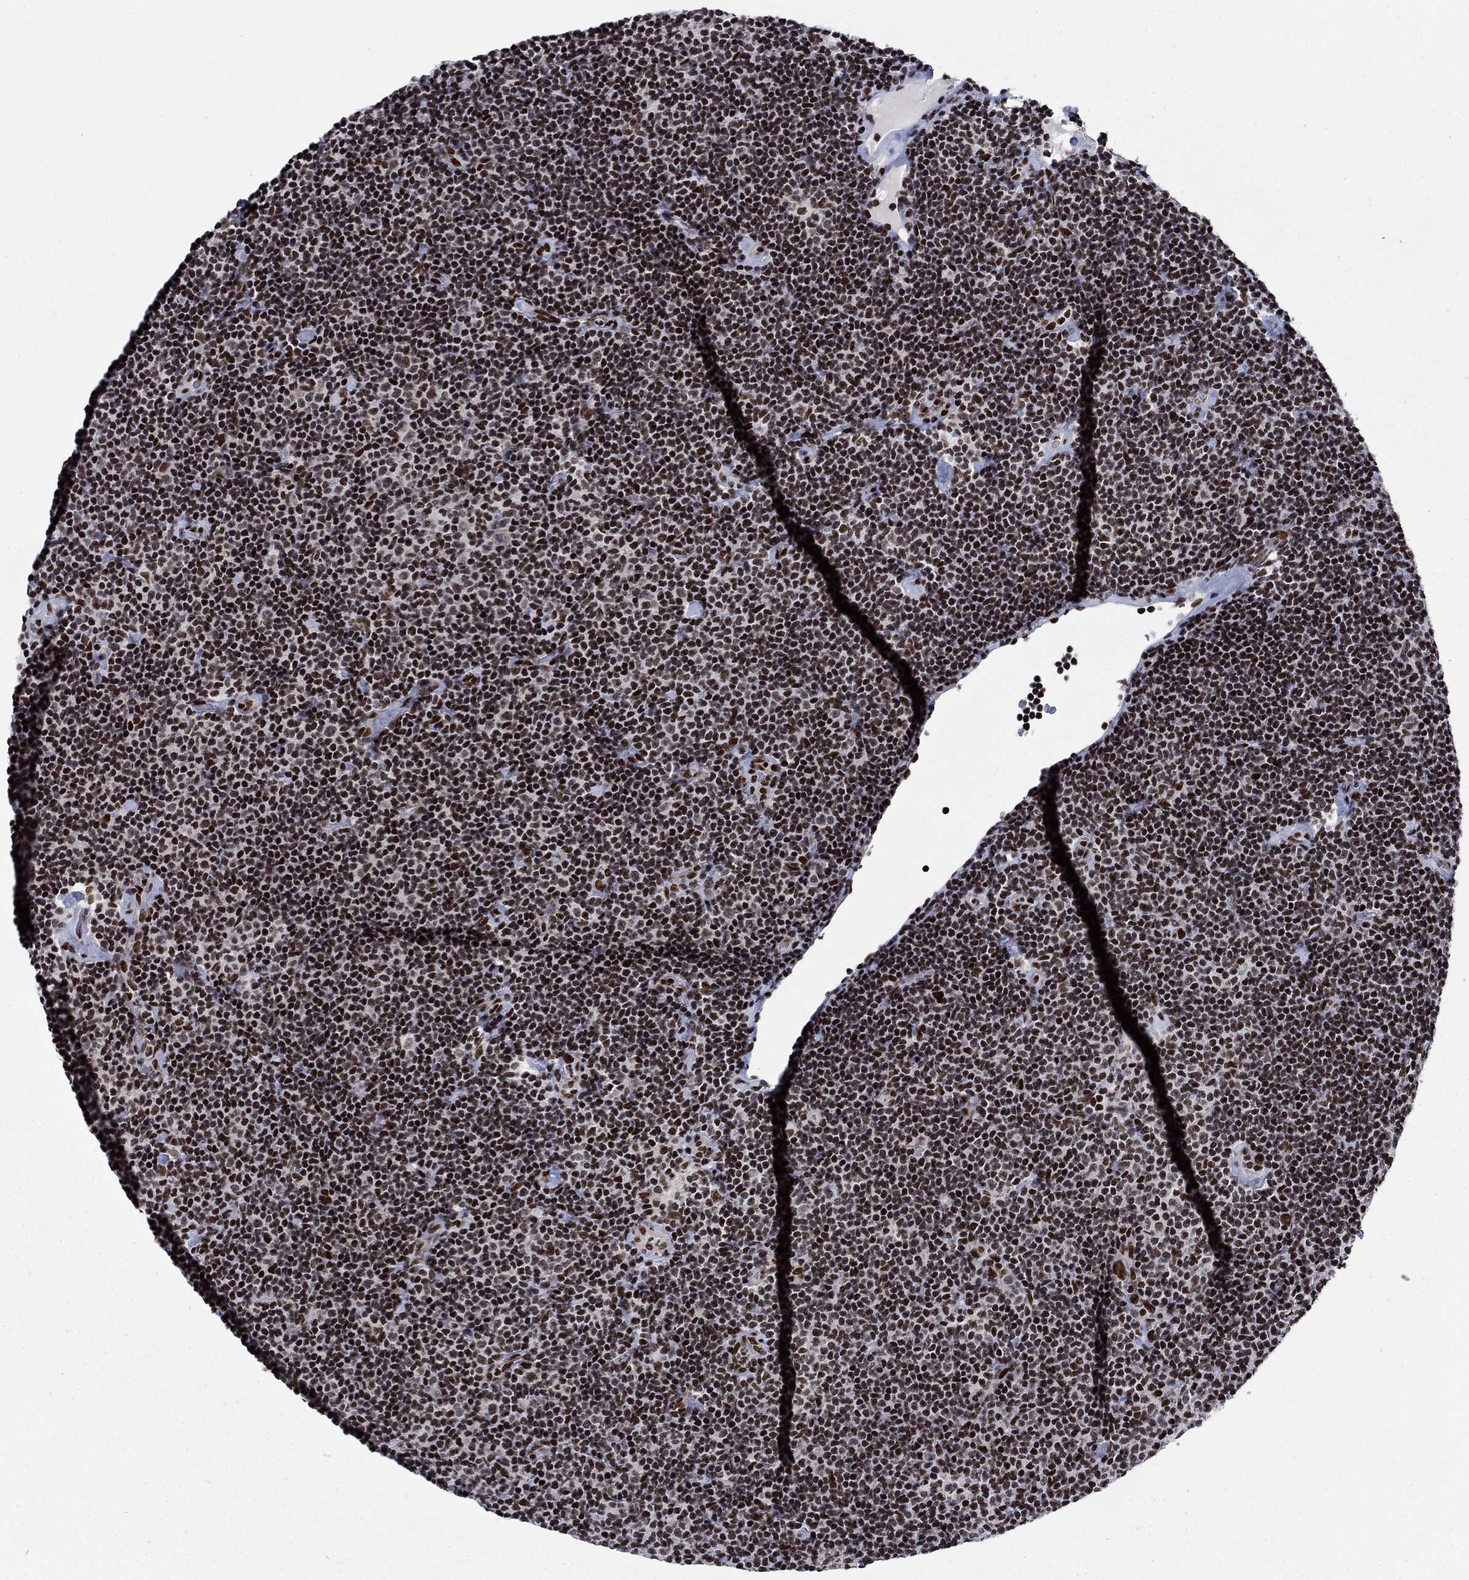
{"staining": {"intensity": "strong", "quantity": ">75%", "location": "nuclear"}, "tissue": "lymphoma", "cell_type": "Tumor cells", "image_type": "cancer", "snomed": [{"axis": "morphology", "description": "Malignant lymphoma, non-Hodgkin's type, Low grade"}, {"axis": "topography", "description": "Lymph node"}], "caption": "IHC staining of low-grade malignant lymphoma, non-Hodgkin's type, which reveals high levels of strong nuclear positivity in approximately >75% of tumor cells indicating strong nuclear protein staining. The staining was performed using DAB (brown) for protein detection and nuclei were counterstained in hematoxylin (blue).", "gene": "RPRD1B", "patient": {"sex": "male", "age": 81}}